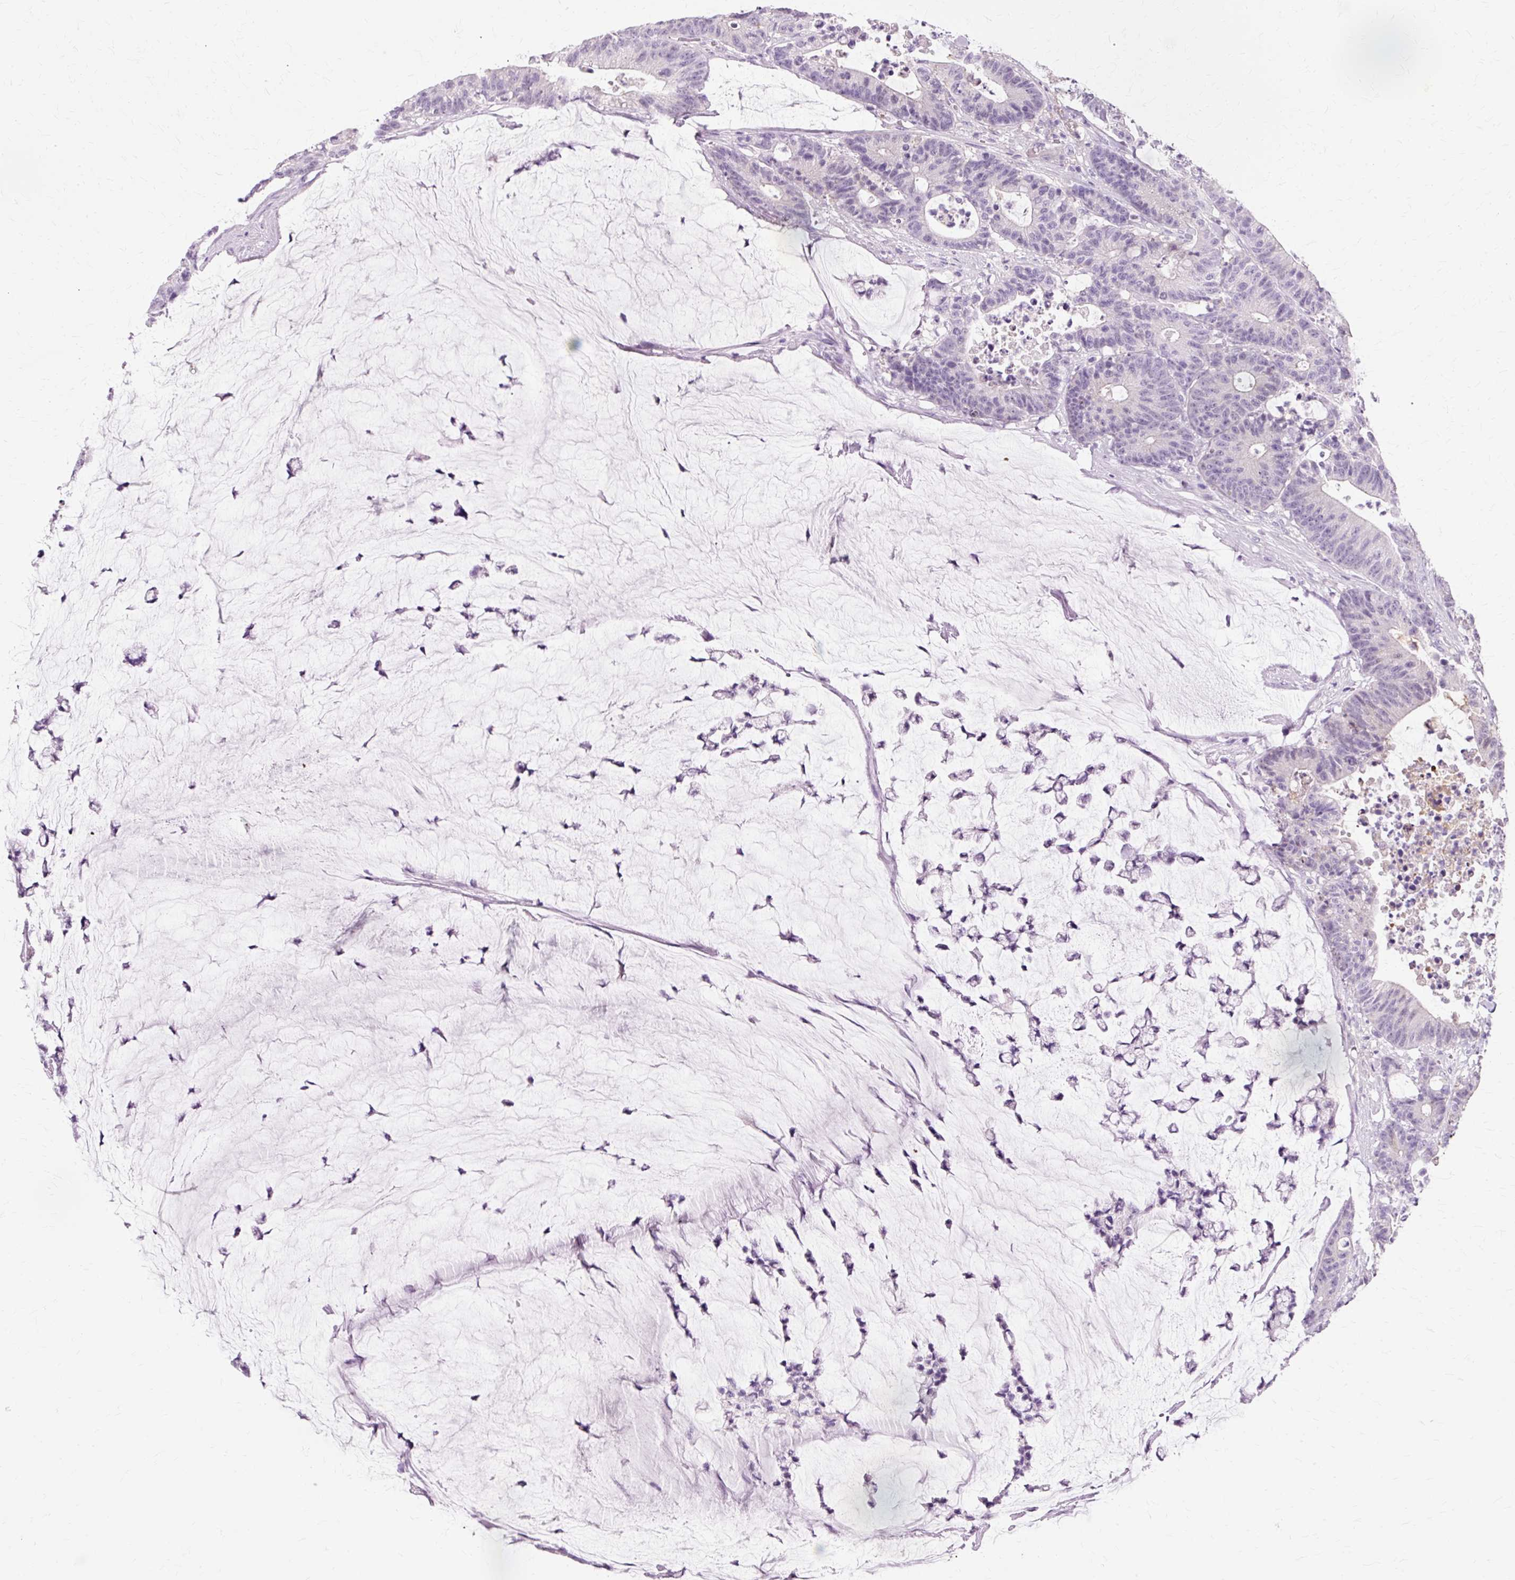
{"staining": {"intensity": "negative", "quantity": "none", "location": "none"}, "tissue": "colorectal cancer", "cell_type": "Tumor cells", "image_type": "cancer", "snomed": [{"axis": "morphology", "description": "Adenocarcinoma, NOS"}, {"axis": "topography", "description": "Colon"}], "caption": "The image displays no staining of tumor cells in colorectal cancer. (DAB IHC with hematoxylin counter stain).", "gene": "VN1R2", "patient": {"sex": "female", "age": 84}}